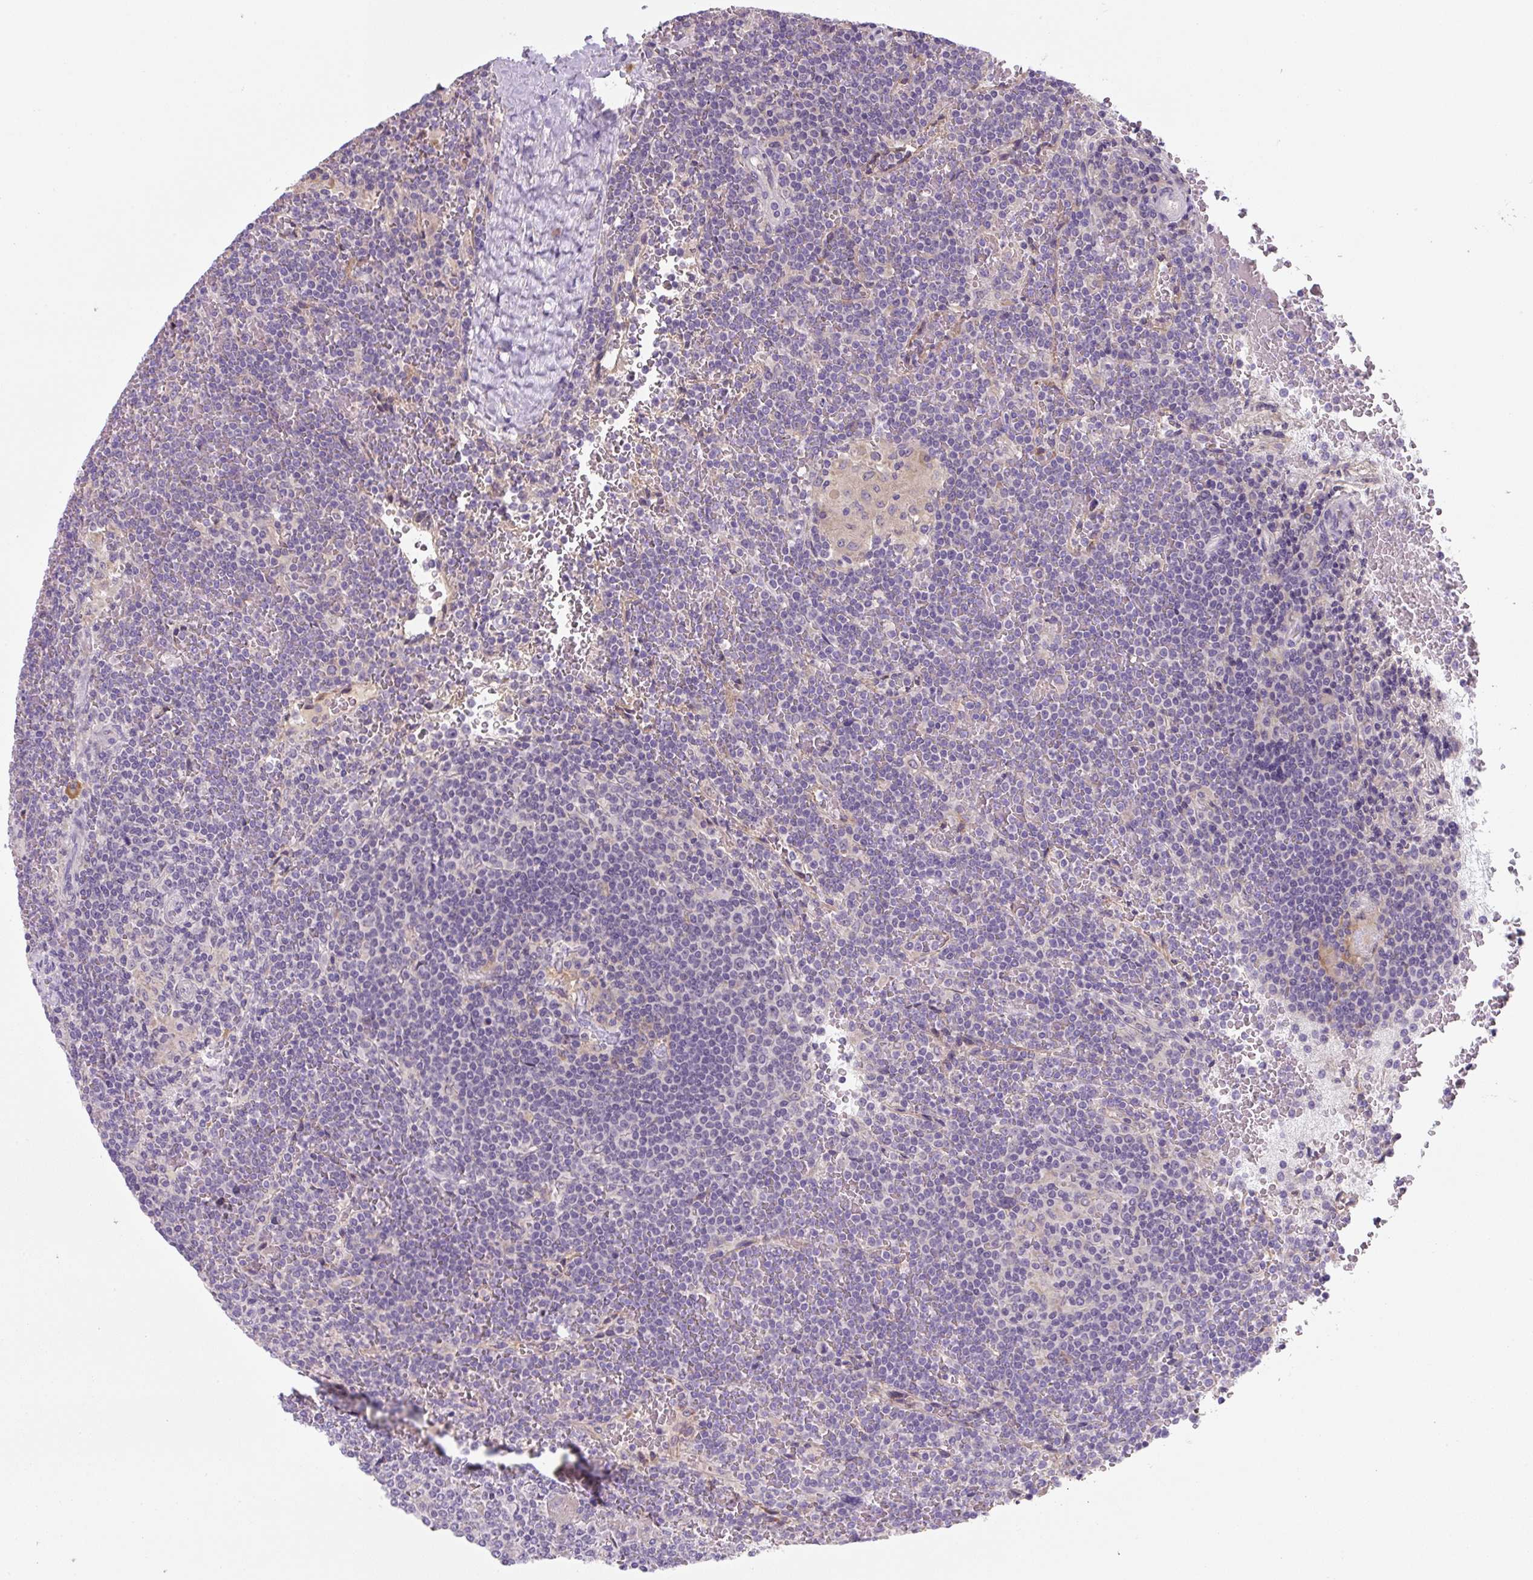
{"staining": {"intensity": "negative", "quantity": "none", "location": "none"}, "tissue": "lymphoma", "cell_type": "Tumor cells", "image_type": "cancer", "snomed": [{"axis": "morphology", "description": "Malignant lymphoma, non-Hodgkin's type, Low grade"}, {"axis": "topography", "description": "Spleen"}], "caption": "An immunohistochemistry (IHC) image of low-grade malignant lymphoma, non-Hodgkin's type is shown. There is no staining in tumor cells of low-grade malignant lymphoma, non-Hodgkin's type.", "gene": "FZD5", "patient": {"sex": "female", "age": 19}}